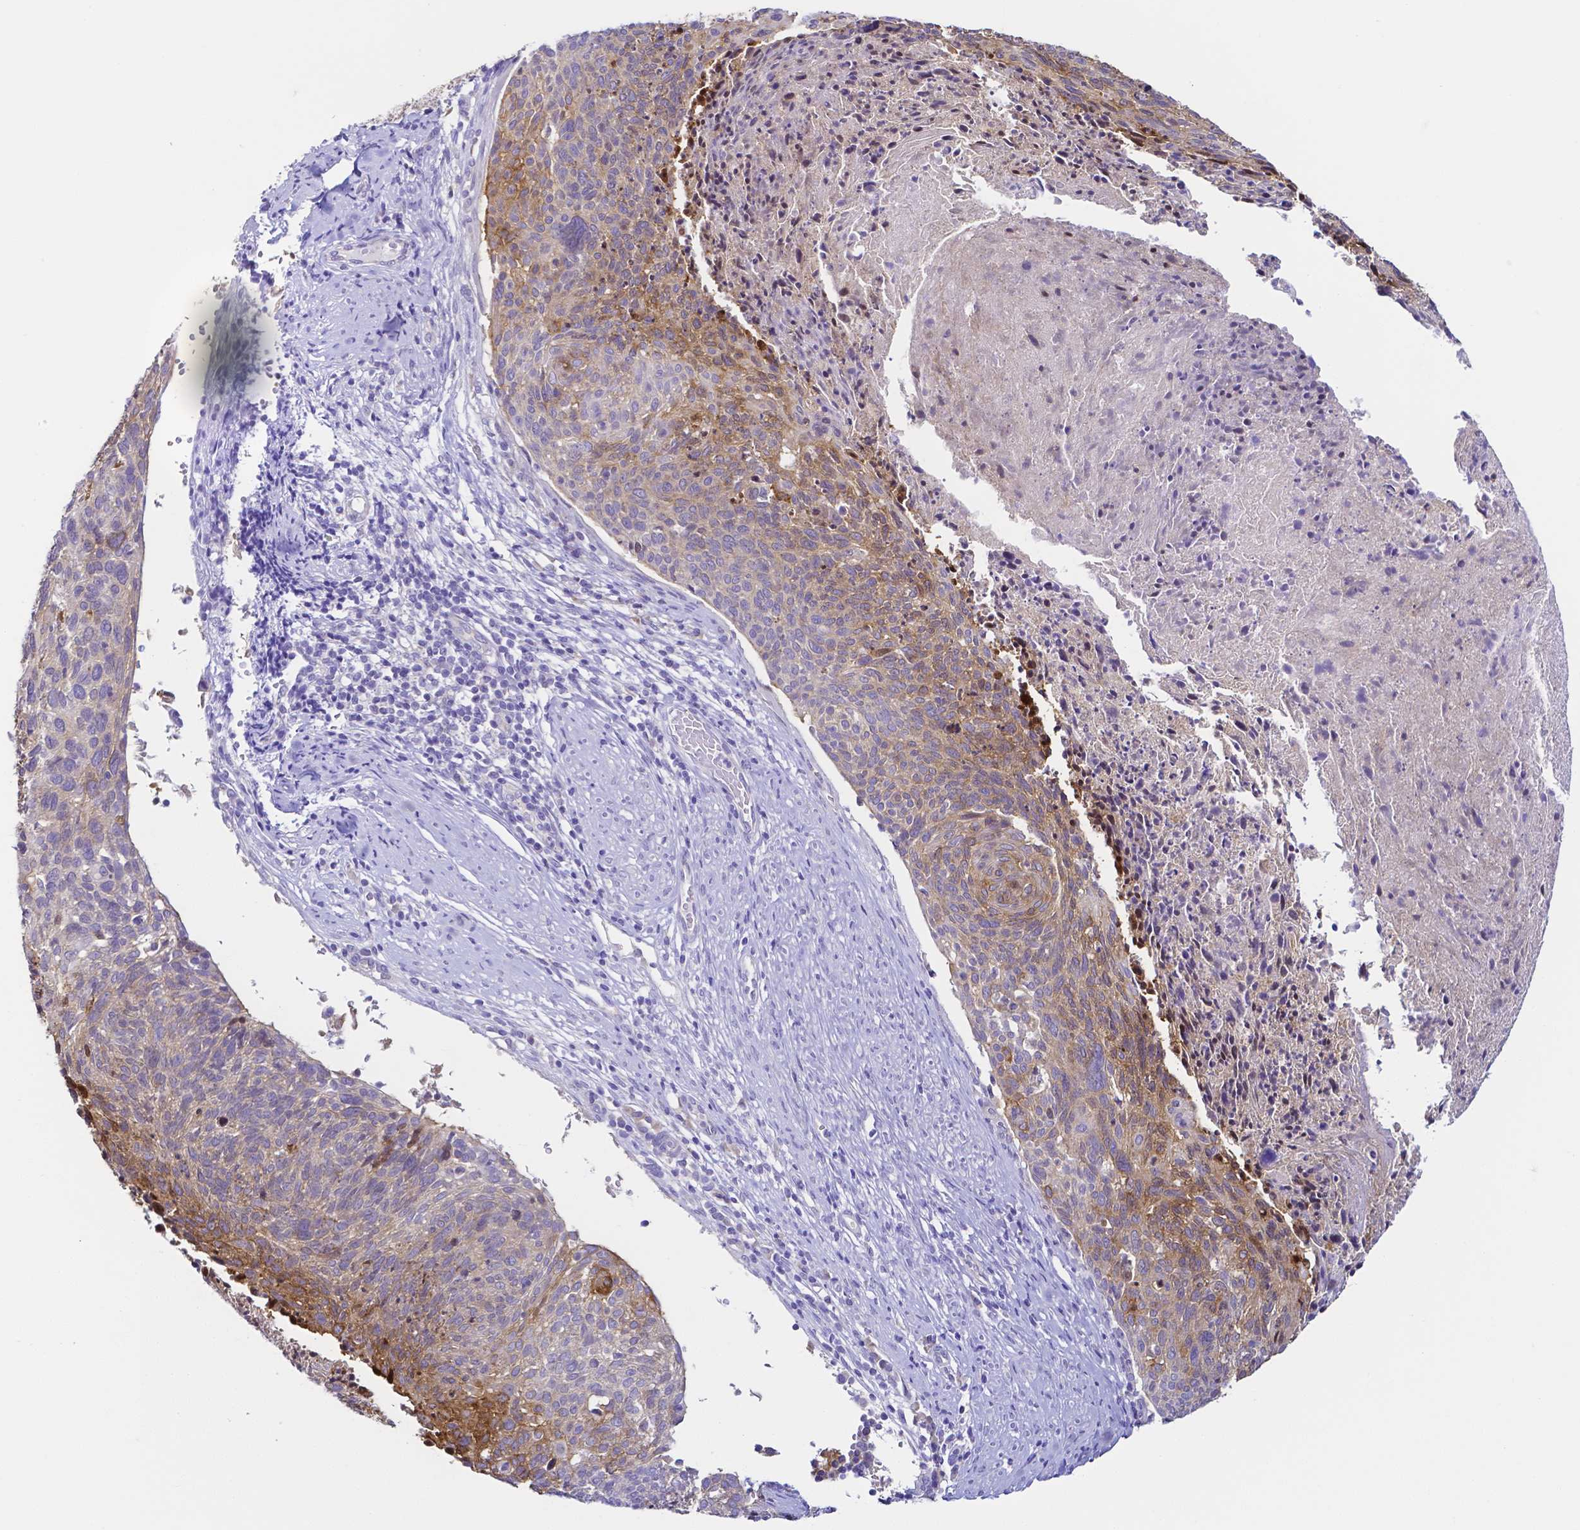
{"staining": {"intensity": "weak", "quantity": "25%-75%", "location": "cytoplasmic/membranous"}, "tissue": "cervical cancer", "cell_type": "Tumor cells", "image_type": "cancer", "snomed": [{"axis": "morphology", "description": "Squamous cell carcinoma, NOS"}, {"axis": "topography", "description": "Cervix"}], "caption": "This micrograph displays immunohistochemistry (IHC) staining of cervical cancer (squamous cell carcinoma), with low weak cytoplasmic/membranous expression in about 25%-75% of tumor cells.", "gene": "PKP3", "patient": {"sex": "female", "age": 49}}